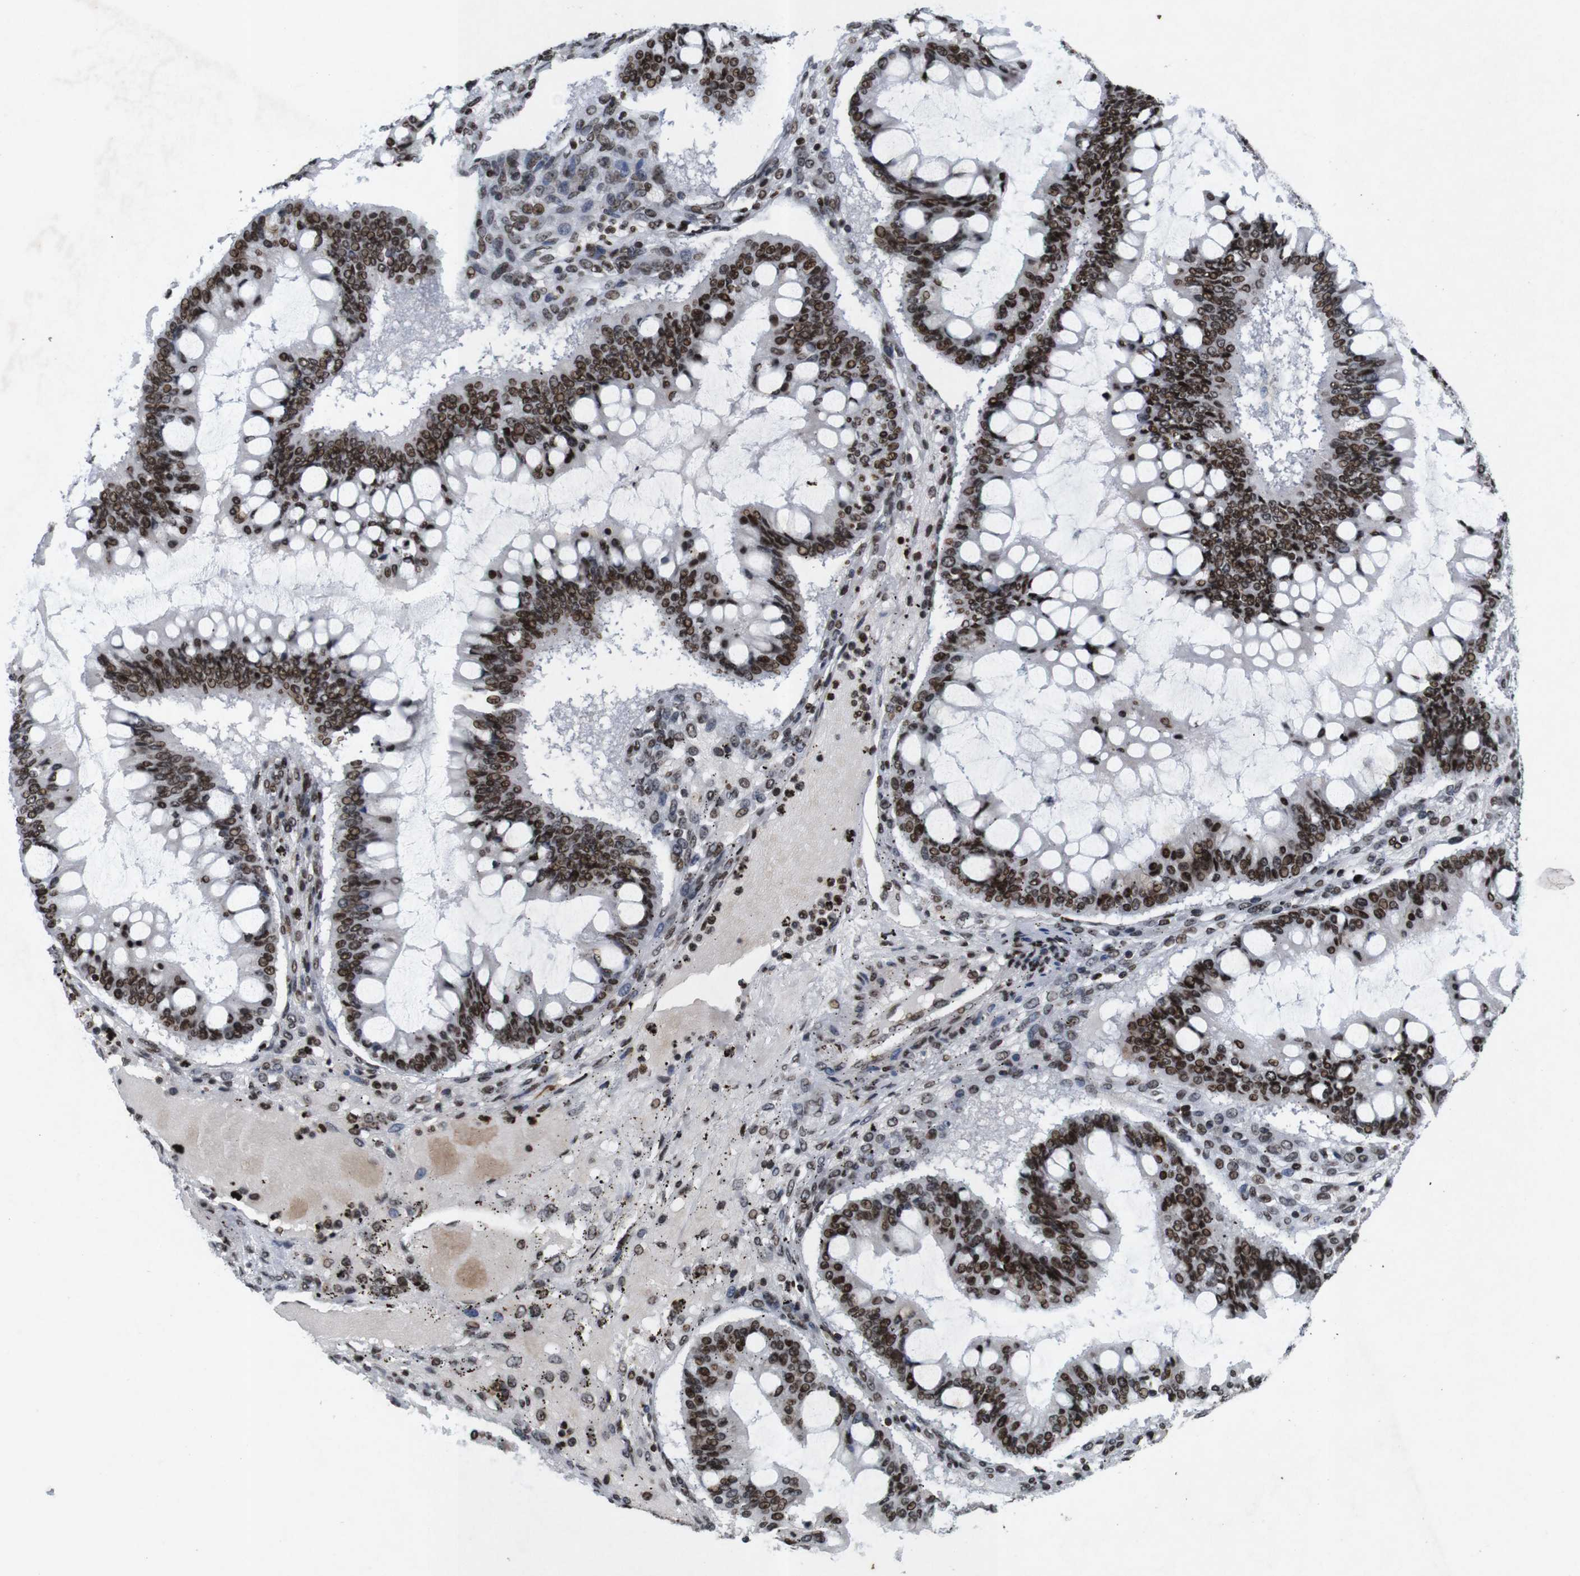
{"staining": {"intensity": "moderate", "quantity": ">75%", "location": "nuclear"}, "tissue": "ovarian cancer", "cell_type": "Tumor cells", "image_type": "cancer", "snomed": [{"axis": "morphology", "description": "Cystadenocarcinoma, mucinous, NOS"}, {"axis": "topography", "description": "Ovary"}], "caption": "Moderate nuclear expression is present in about >75% of tumor cells in mucinous cystadenocarcinoma (ovarian).", "gene": "MAGEH1", "patient": {"sex": "female", "age": 73}}